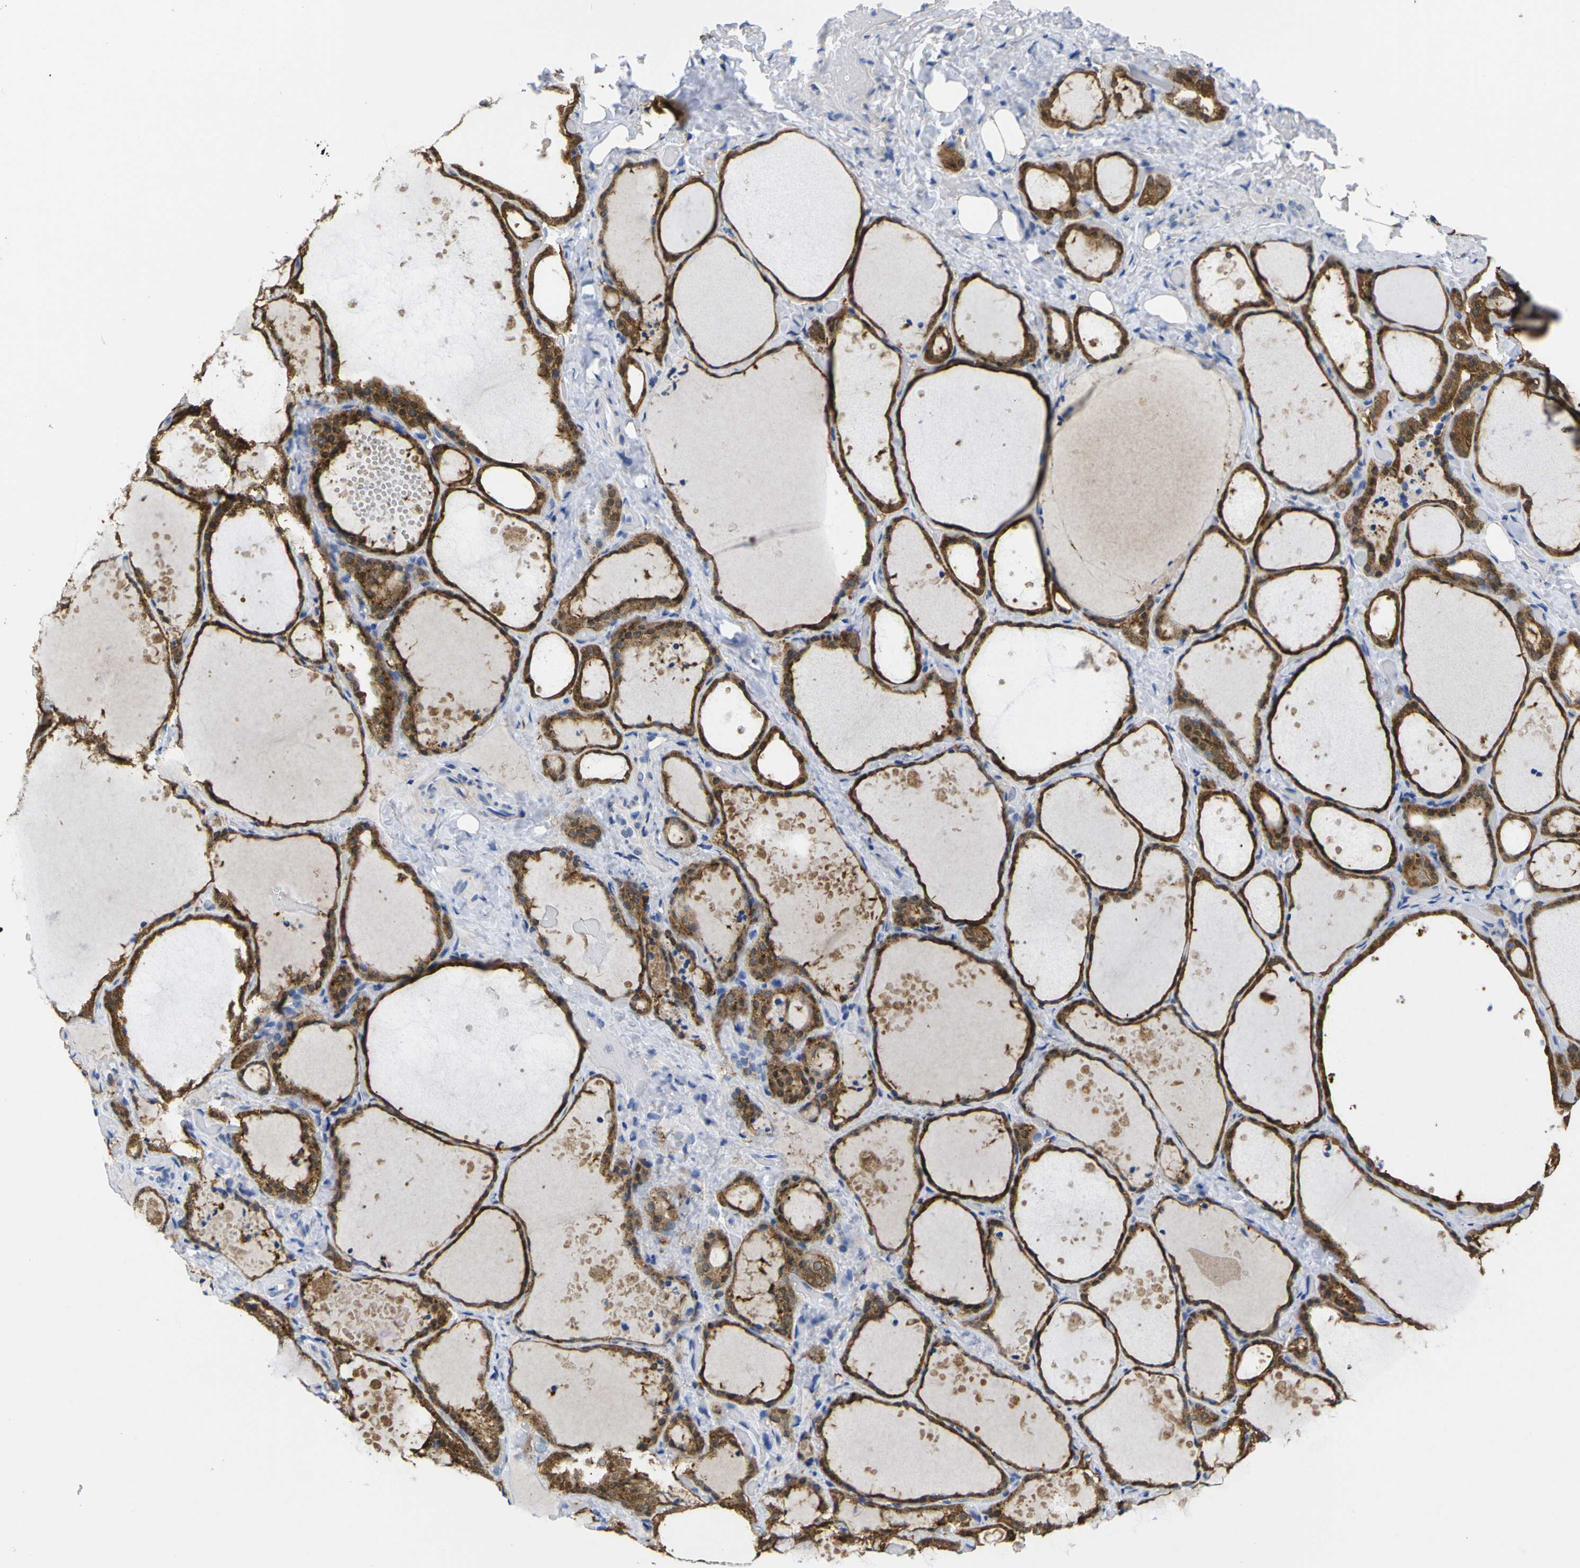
{"staining": {"intensity": "strong", "quantity": ">75%", "location": "cytoplasmic/membranous"}, "tissue": "thyroid gland", "cell_type": "Glandular cells", "image_type": "normal", "snomed": [{"axis": "morphology", "description": "Normal tissue, NOS"}, {"axis": "topography", "description": "Thyroid gland"}], "caption": "Immunohistochemistry (IHC) (DAB (3,3'-diaminobenzidine)) staining of unremarkable human thyroid gland demonstrates strong cytoplasmic/membranous protein expression in about >75% of glandular cells. The staining is performed using DAB (3,3'-diaminobenzidine) brown chromogen to label protein expression. The nuclei are counter-stained blue using hematoxylin.", "gene": "PEBP1", "patient": {"sex": "female", "age": 44}}